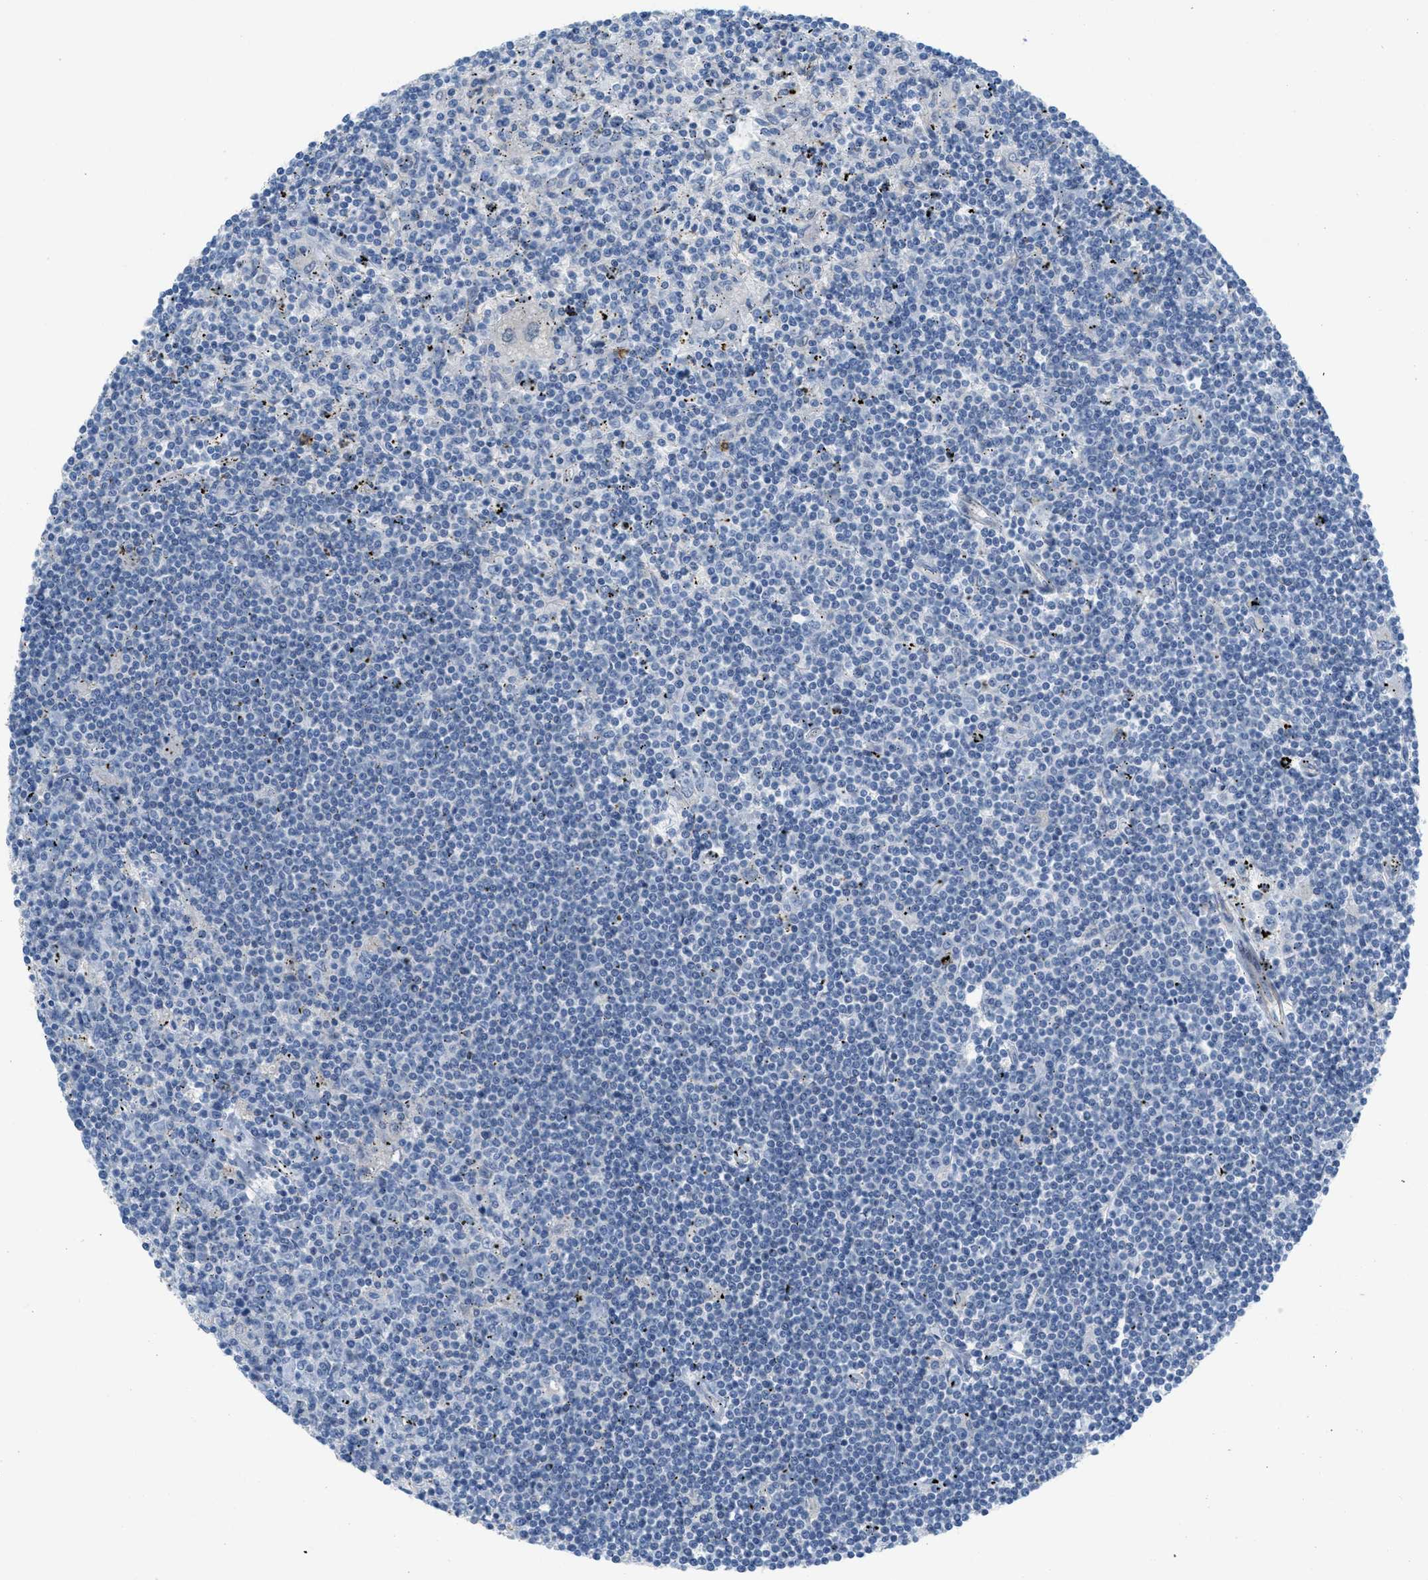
{"staining": {"intensity": "negative", "quantity": "none", "location": "none"}, "tissue": "lymphoma", "cell_type": "Tumor cells", "image_type": "cancer", "snomed": [{"axis": "morphology", "description": "Malignant lymphoma, non-Hodgkin's type, Low grade"}, {"axis": "topography", "description": "Spleen"}], "caption": "A photomicrograph of human malignant lymphoma, non-Hodgkin's type (low-grade) is negative for staining in tumor cells.", "gene": "CRB3", "patient": {"sex": "male", "age": 76}}